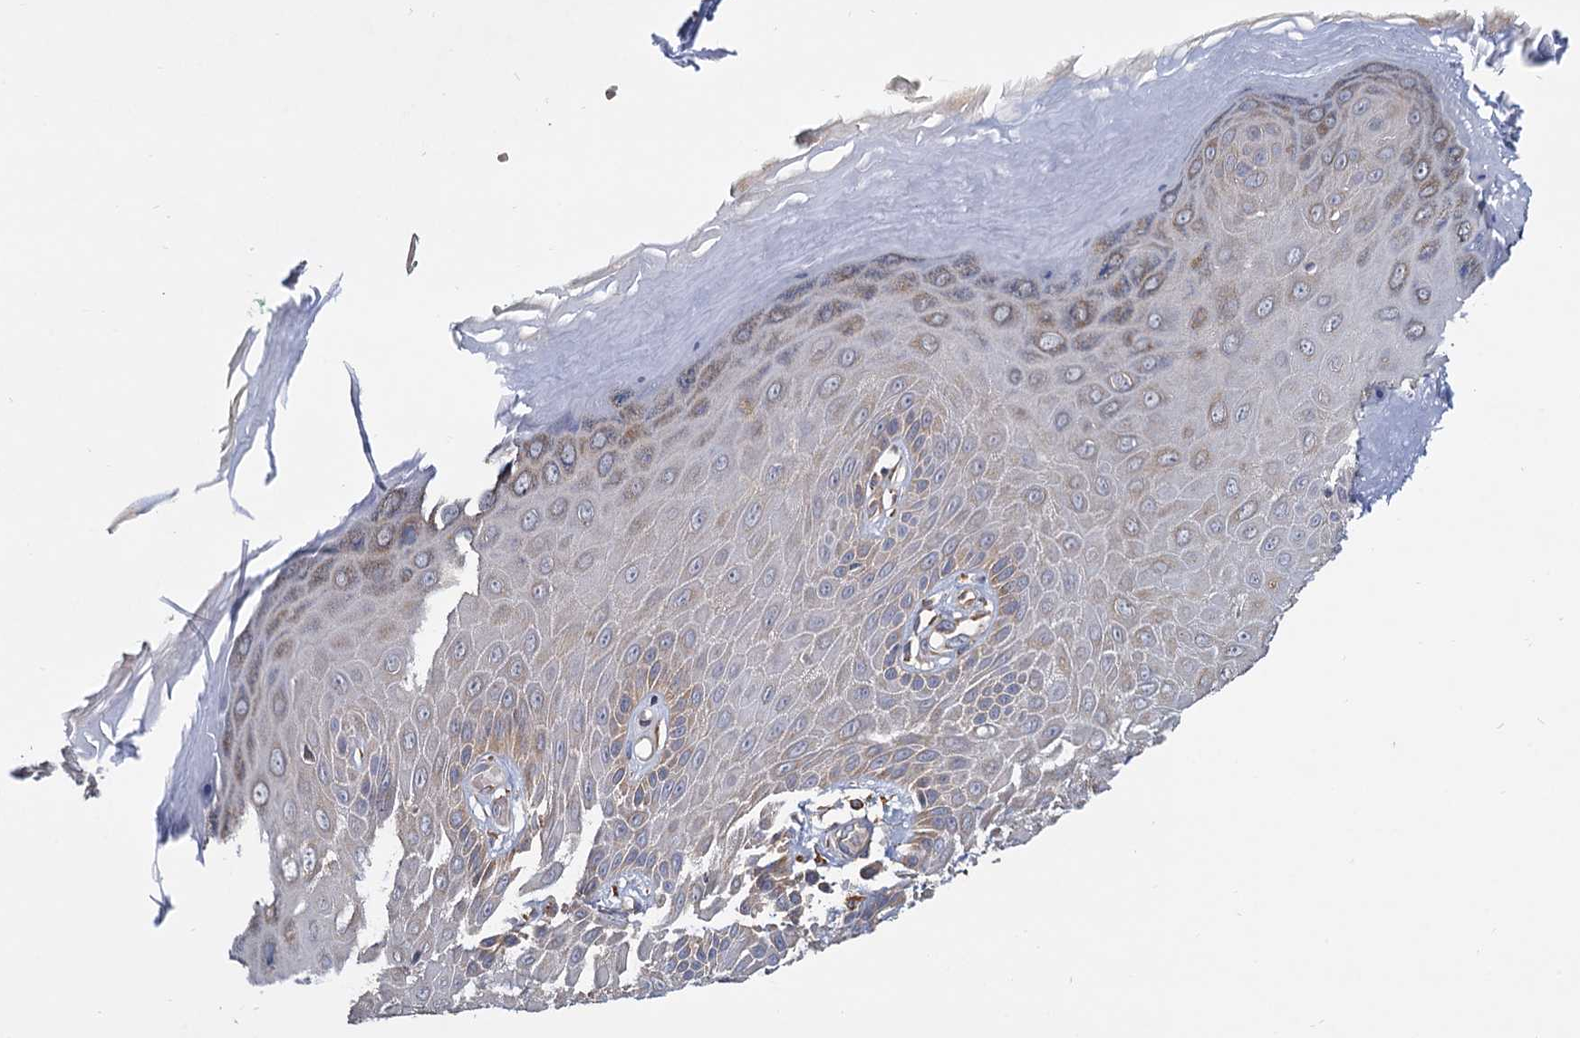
{"staining": {"intensity": "moderate", "quantity": "25%-75%", "location": "cytoplasmic/membranous"}, "tissue": "skin", "cell_type": "Epidermal cells", "image_type": "normal", "snomed": [{"axis": "morphology", "description": "Normal tissue, NOS"}, {"axis": "topography", "description": "Anal"}], "caption": "Skin stained for a protein (brown) shows moderate cytoplasmic/membranous positive expression in about 25%-75% of epidermal cells.", "gene": "LRRC51", "patient": {"sex": "male", "age": 78}}